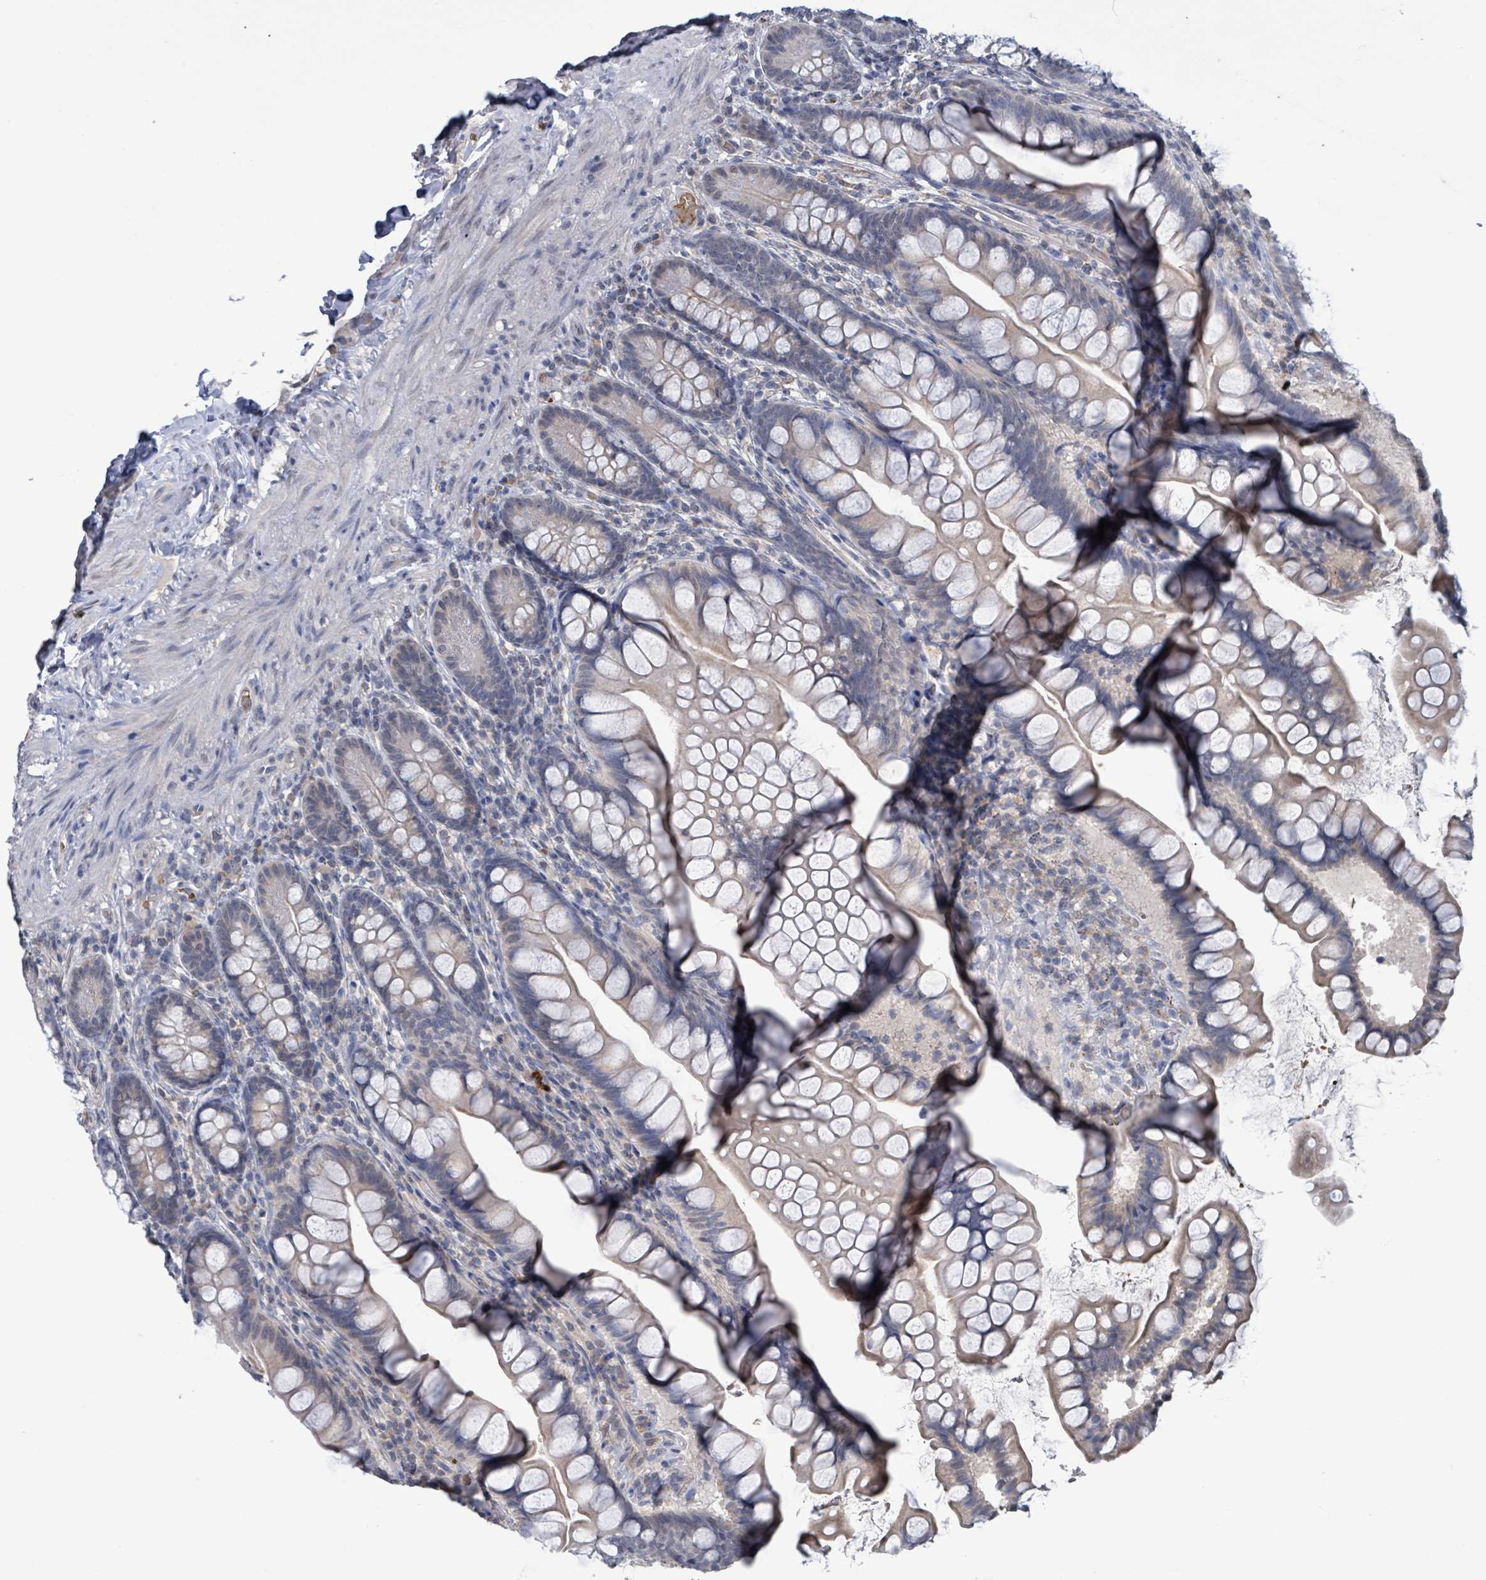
{"staining": {"intensity": "weak", "quantity": "25%-75%", "location": "cytoplasmic/membranous"}, "tissue": "small intestine", "cell_type": "Glandular cells", "image_type": "normal", "snomed": [{"axis": "morphology", "description": "Normal tissue, NOS"}, {"axis": "topography", "description": "Small intestine"}], "caption": "Glandular cells show low levels of weak cytoplasmic/membranous expression in approximately 25%-75% of cells in normal small intestine.", "gene": "SEBOX", "patient": {"sex": "male", "age": 70}}